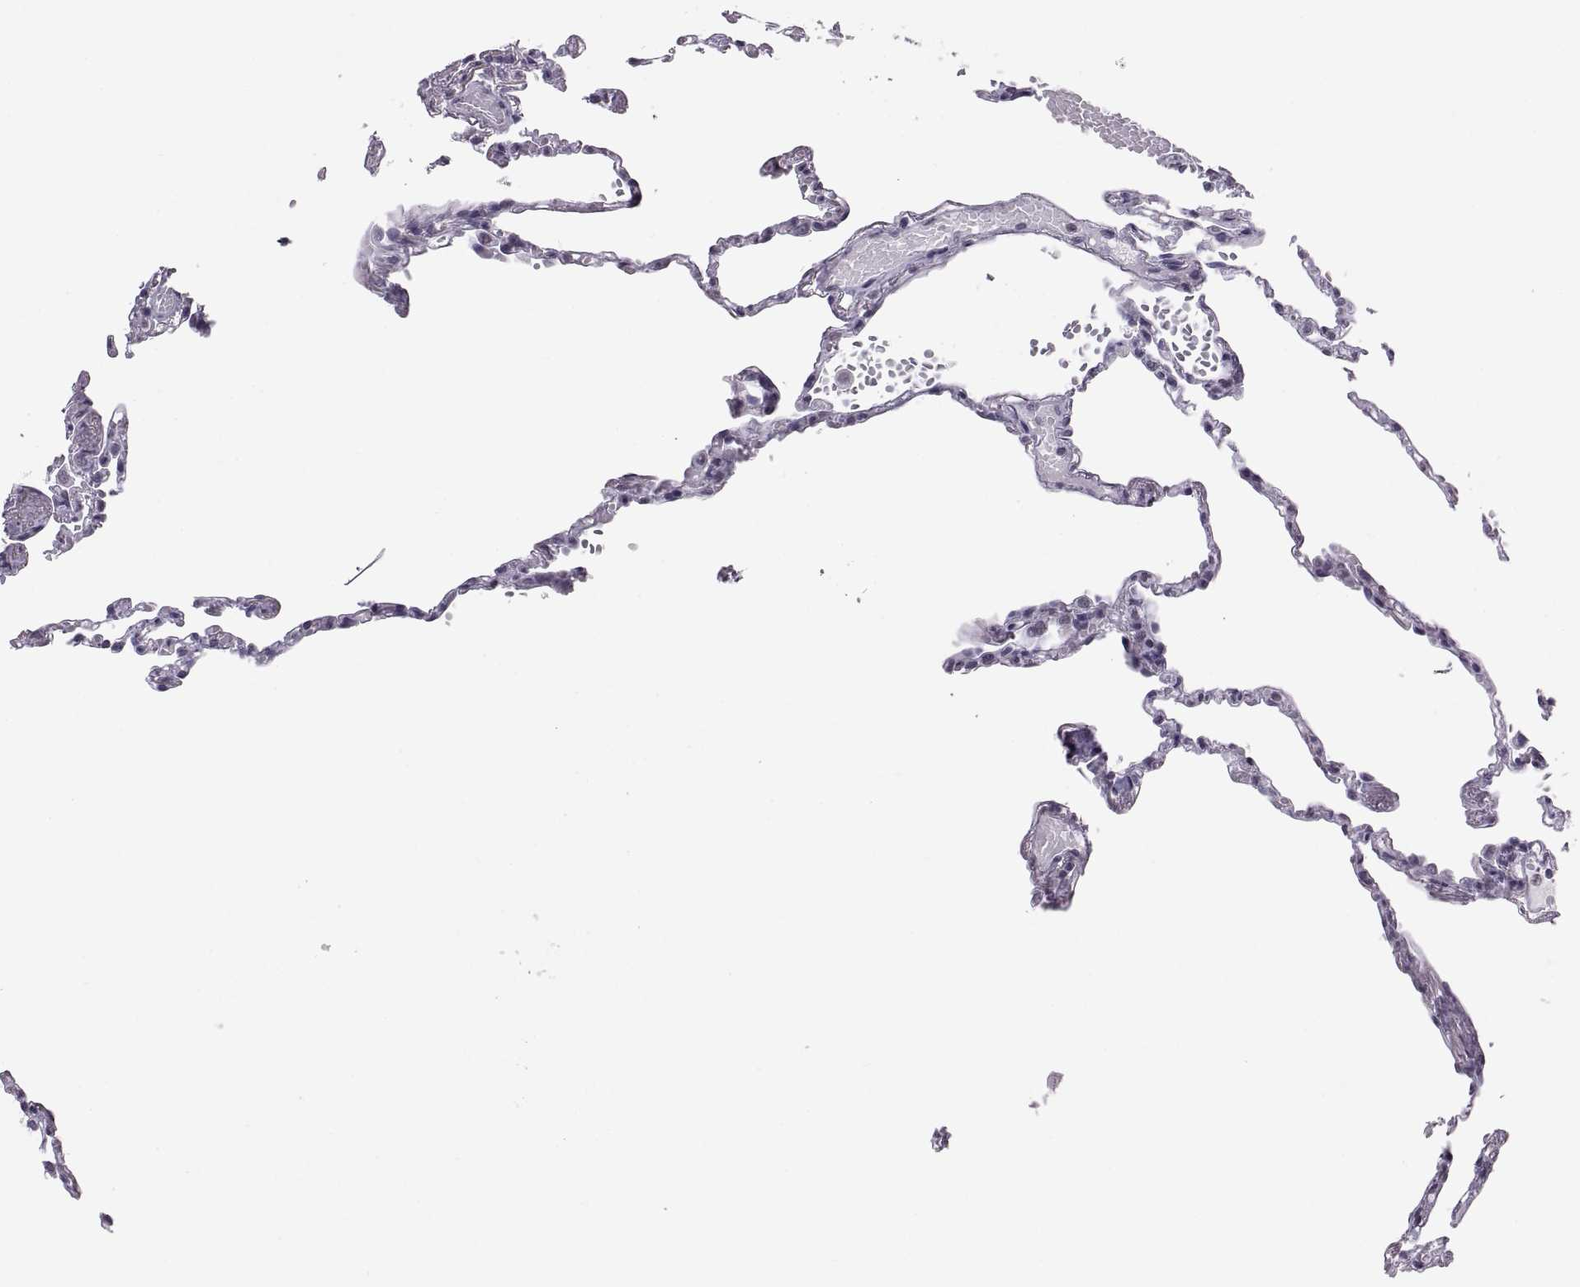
{"staining": {"intensity": "negative", "quantity": "none", "location": "none"}, "tissue": "lung", "cell_type": "Alveolar cells", "image_type": "normal", "snomed": [{"axis": "morphology", "description": "Normal tissue, NOS"}, {"axis": "topography", "description": "Lung"}], "caption": "Immunohistochemical staining of unremarkable human lung demonstrates no significant expression in alveolar cells.", "gene": "CARTPT", "patient": {"sex": "male", "age": 78}}